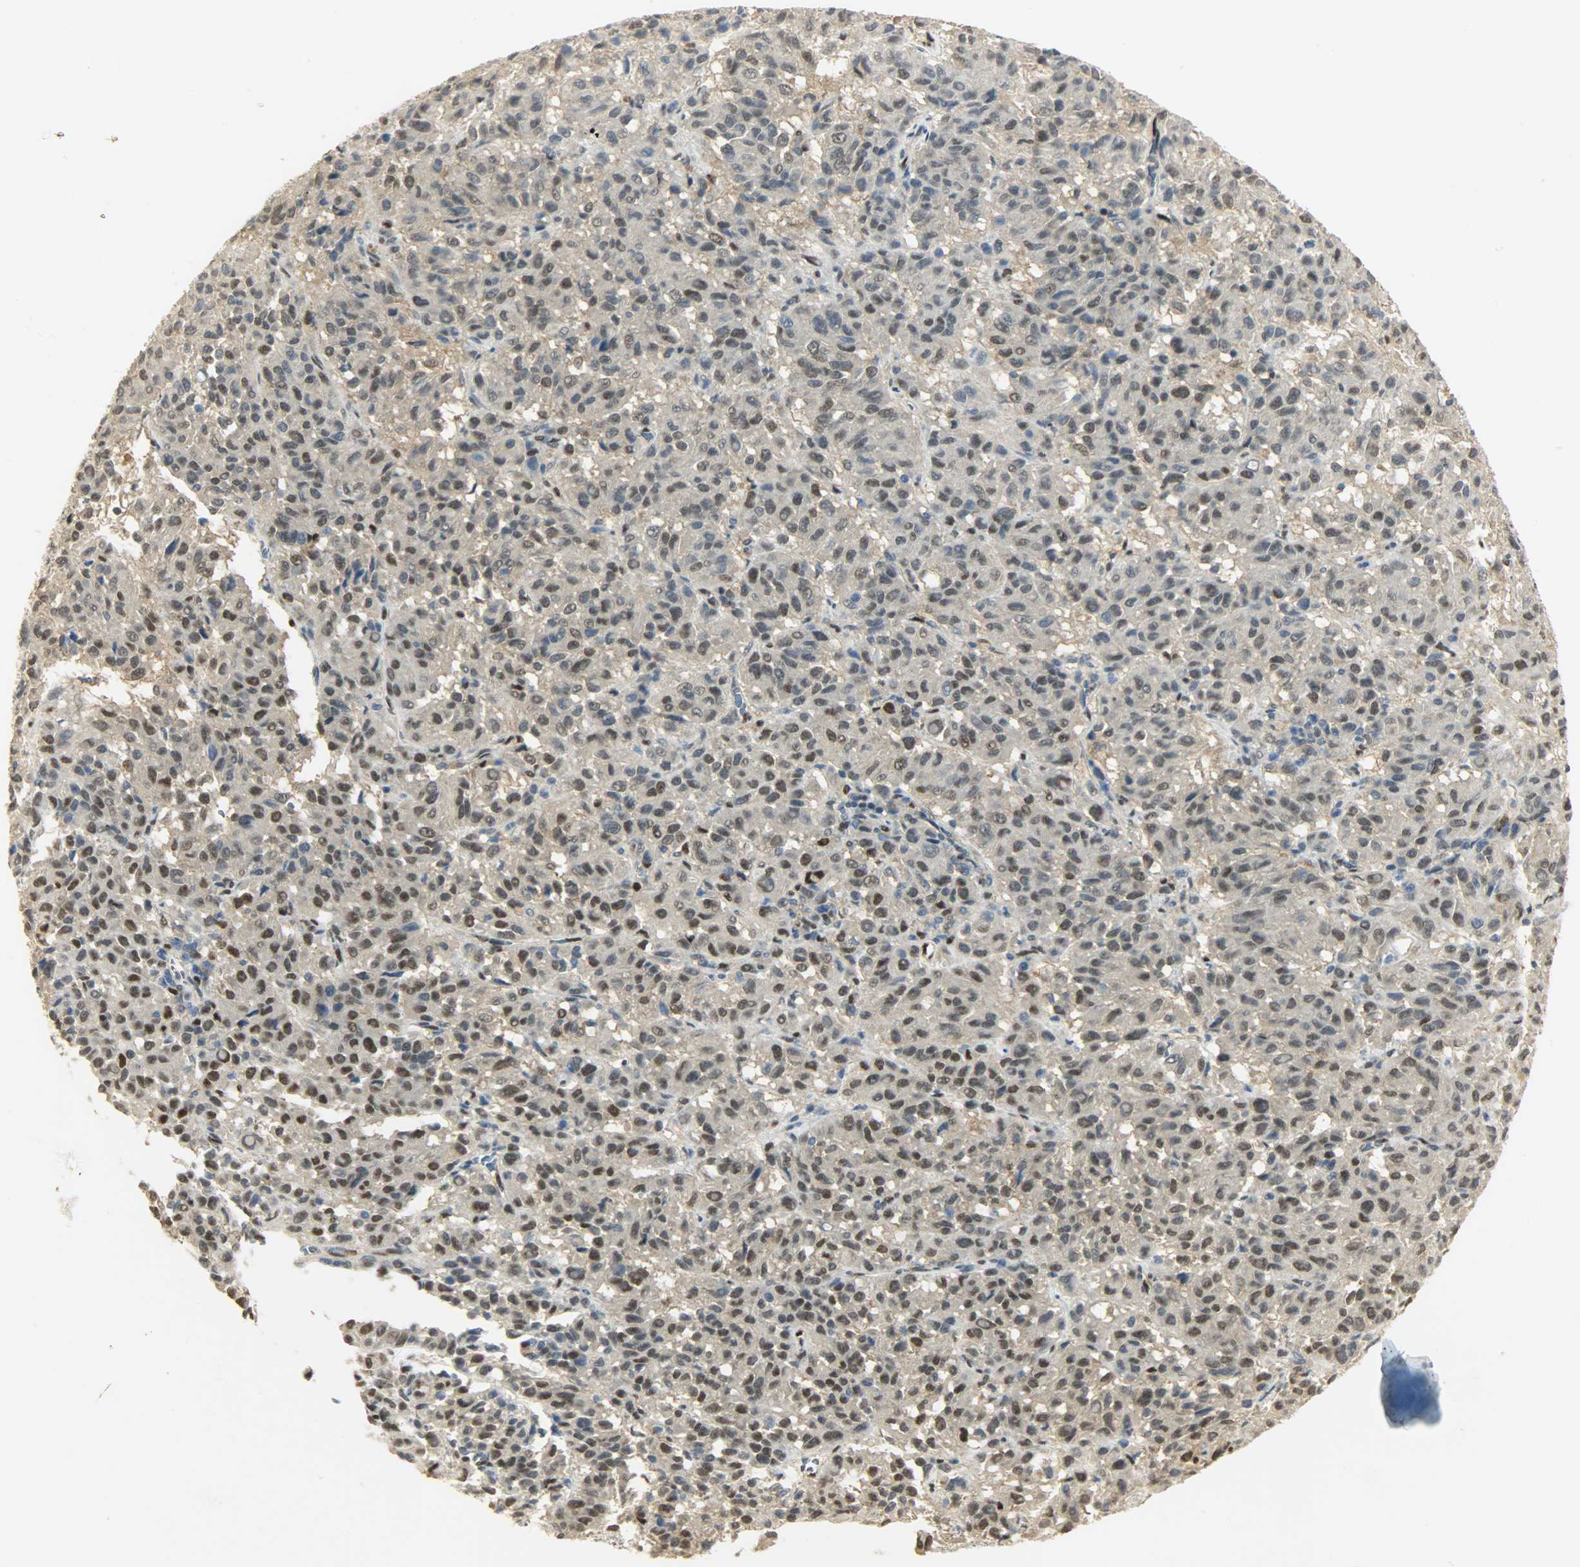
{"staining": {"intensity": "moderate", "quantity": "25%-75%", "location": "nuclear"}, "tissue": "melanoma", "cell_type": "Tumor cells", "image_type": "cancer", "snomed": [{"axis": "morphology", "description": "Malignant melanoma, Metastatic site"}, {"axis": "topography", "description": "Lung"}], "caption": "A photomicrograph showing moderate nuclear expression in approximately 25%-75% of tumor cells in malignant melanoma (metastatic site), as visualized by brown immunohistochemical staining.", "gene": "NPEPL1", "patient": {"sex": "male", "age": 64}}